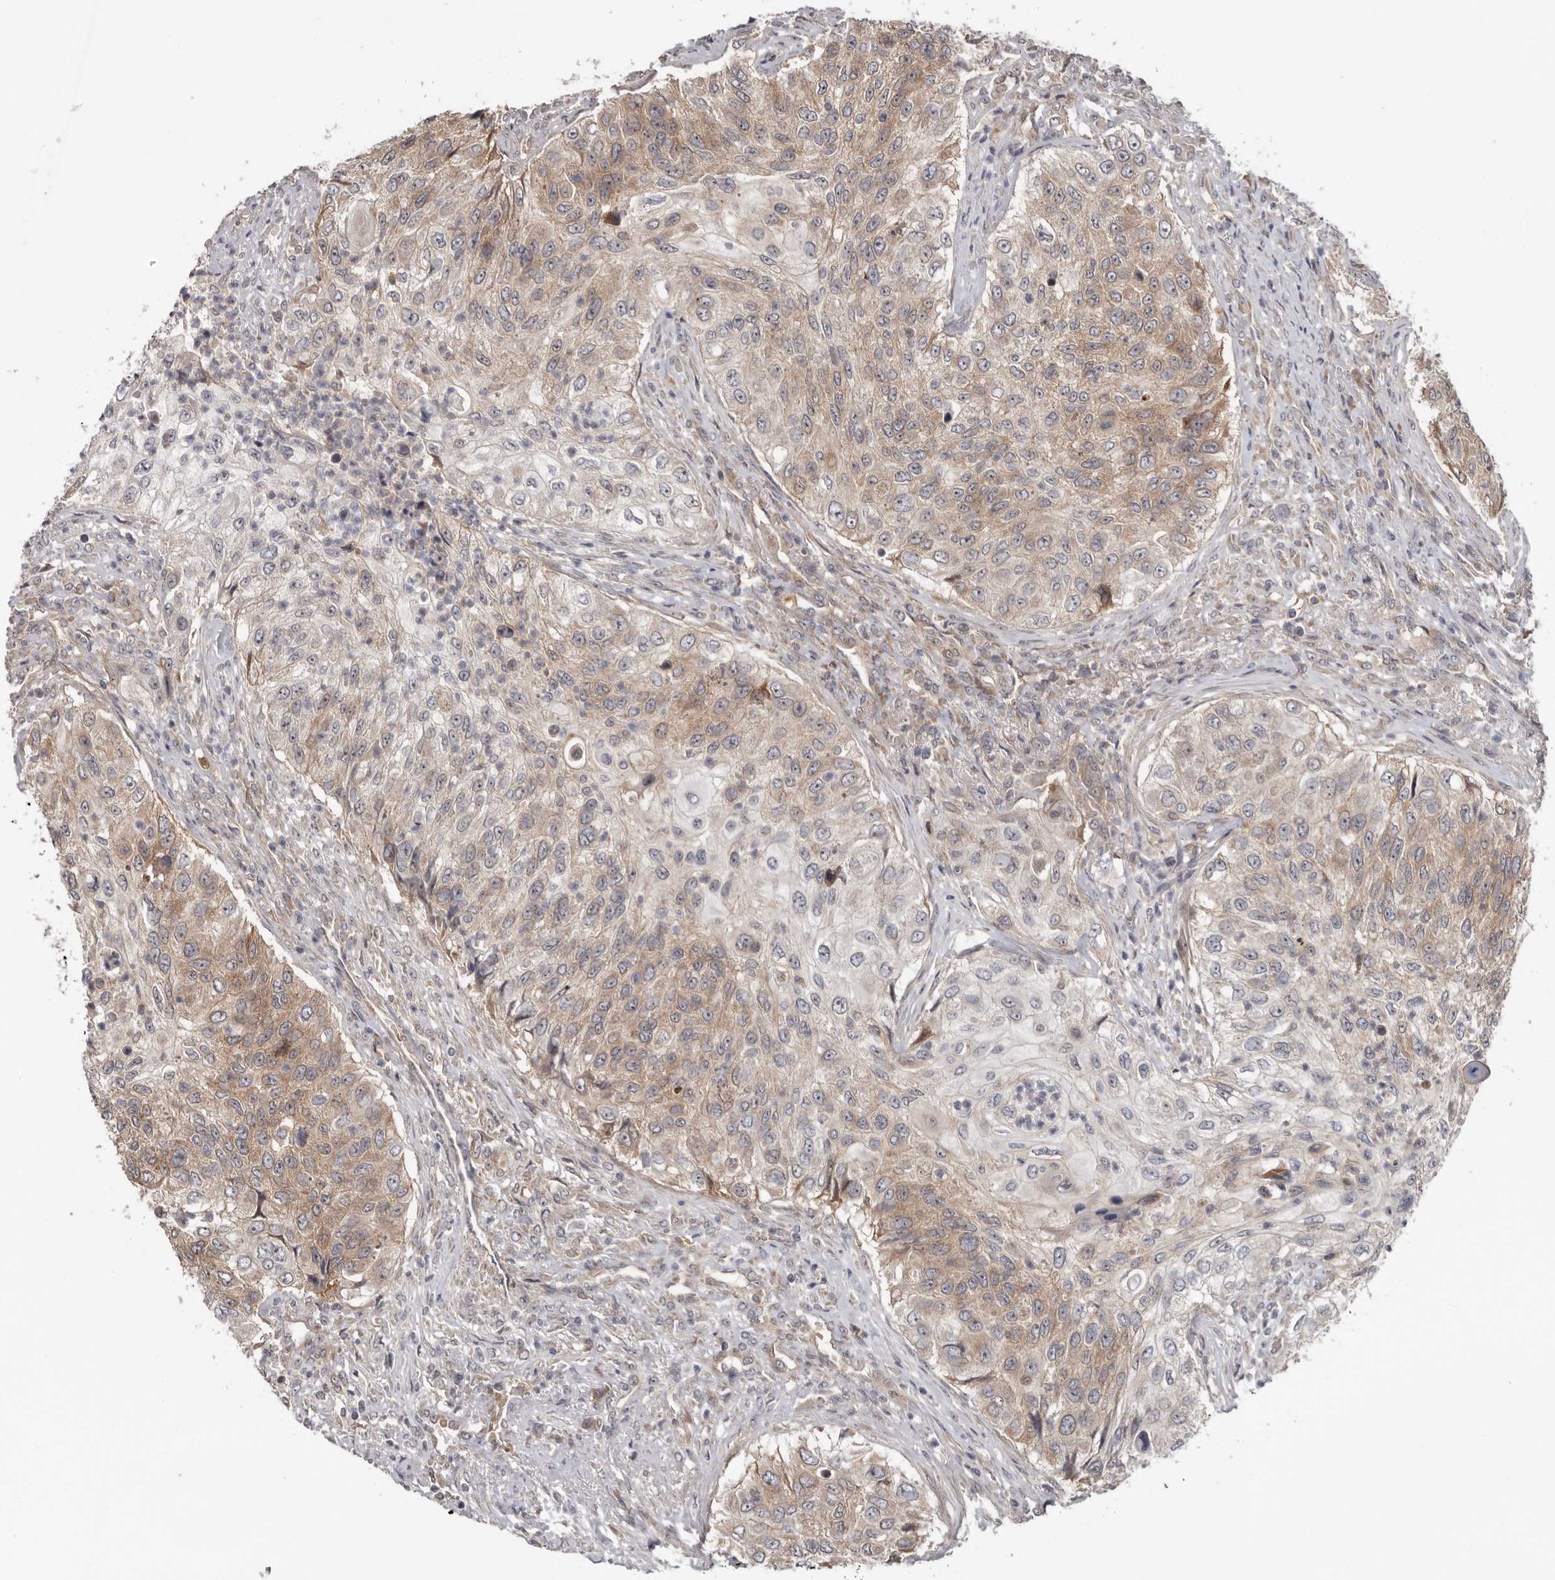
{"staining": {"intensity": "moderate", "quantity": "25%-75%", "location": "cytoplasmic/membranous"}, "tissue": "urothelial cancer", "cell_type": "Tumor cells", "image_type": "cancer", "snomed": [{"axis": "morphology", "description": "Urothelial carcinoma, High grade"}, {"axis": "topography", "description": "Urinary bladder"}], "caption": "Immunohistochemistry (IHC) of human urothelial carcinoma (high-grade) displays medium levels of moderate cytoplasmic/membranous positivity in approximately 25%-75% of tumor cells. (Brightfield microscopy of DAB IHC at high magnification).", "gene": "BAD", "patient": {"sex": "female", "age": 60}}